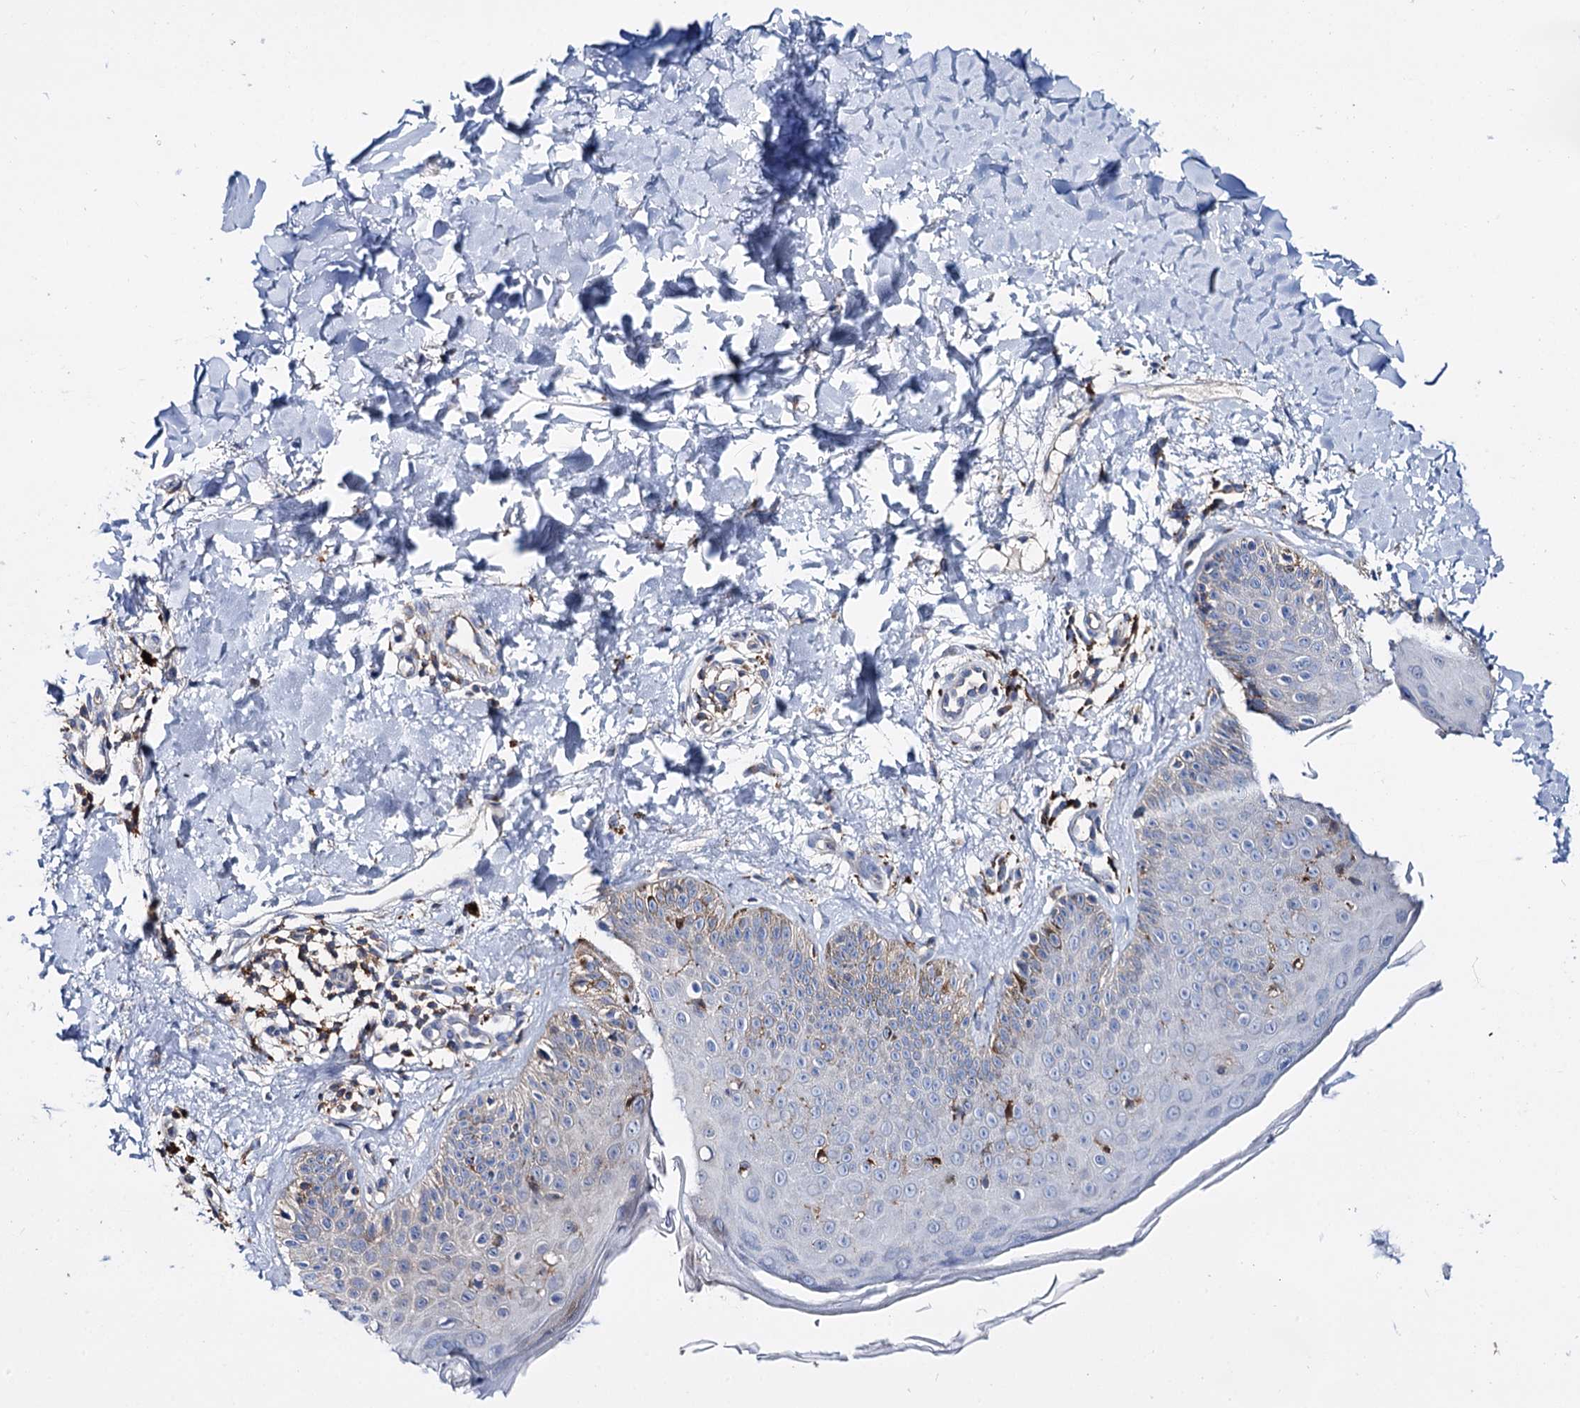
{"staining": {"intensity": "moderate", "quantity": "<25%", "location": "cytoplasmic/membranous"}, "tissue": "skin", "cell_type": "Fibroblasts", "image_type": "normal", "snomed": [{"axis": "morphology", "description": "Normal tissue, NOS"}, {"axis": "topography", "description": "Skin"}], "caption": "Protein staining of unremarkable skin reveals moderate cytoplasmic/membranous positivity in approximately <25% of fibroblasts.", "gene": "UBASH3B", "patient": {"sex": "male", "age": 52}}